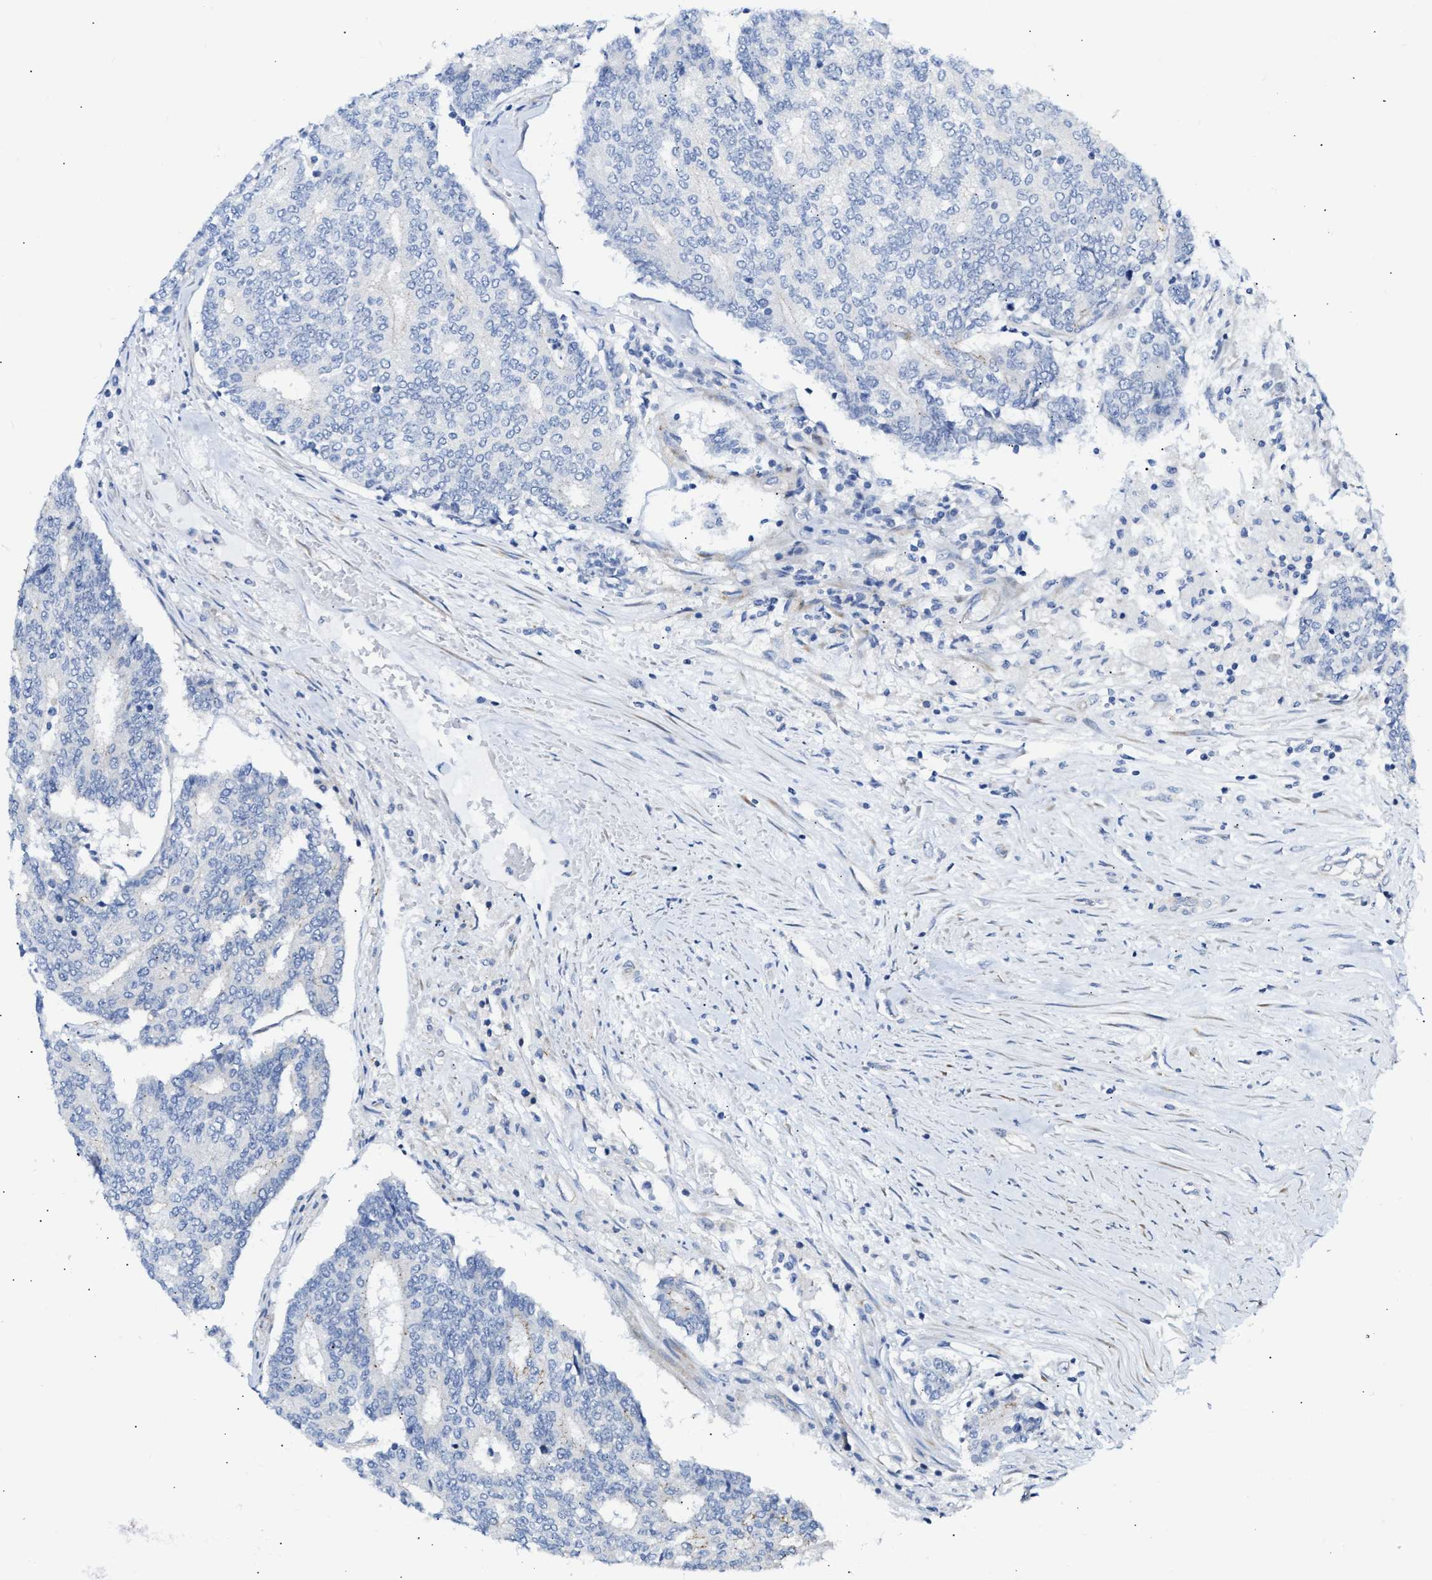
{"staining": {"intensity": "negative", "quantity": "none", "location": "none"}, "tissue": "prostate cancer", "cell_type": "Tumor cells", "image_type": "cancer", "snomed": [{"axis": "morphology", "description": "Normal tissue, NOS"}, {"axis": "morphology", "description": "Adenocarcinoma, High grade"}, {"axis": "topography", "description": "Prostate"}, {"axis": "topography", "description": "Seminal veicle"}], "caption": "Micrograph shows no protein expression in tumor cells of prostate cancer (adenocarcinoma (high-grade)) tissue.", "gene": "FHL1", "patient": {"sex": "male", "age": 55}}